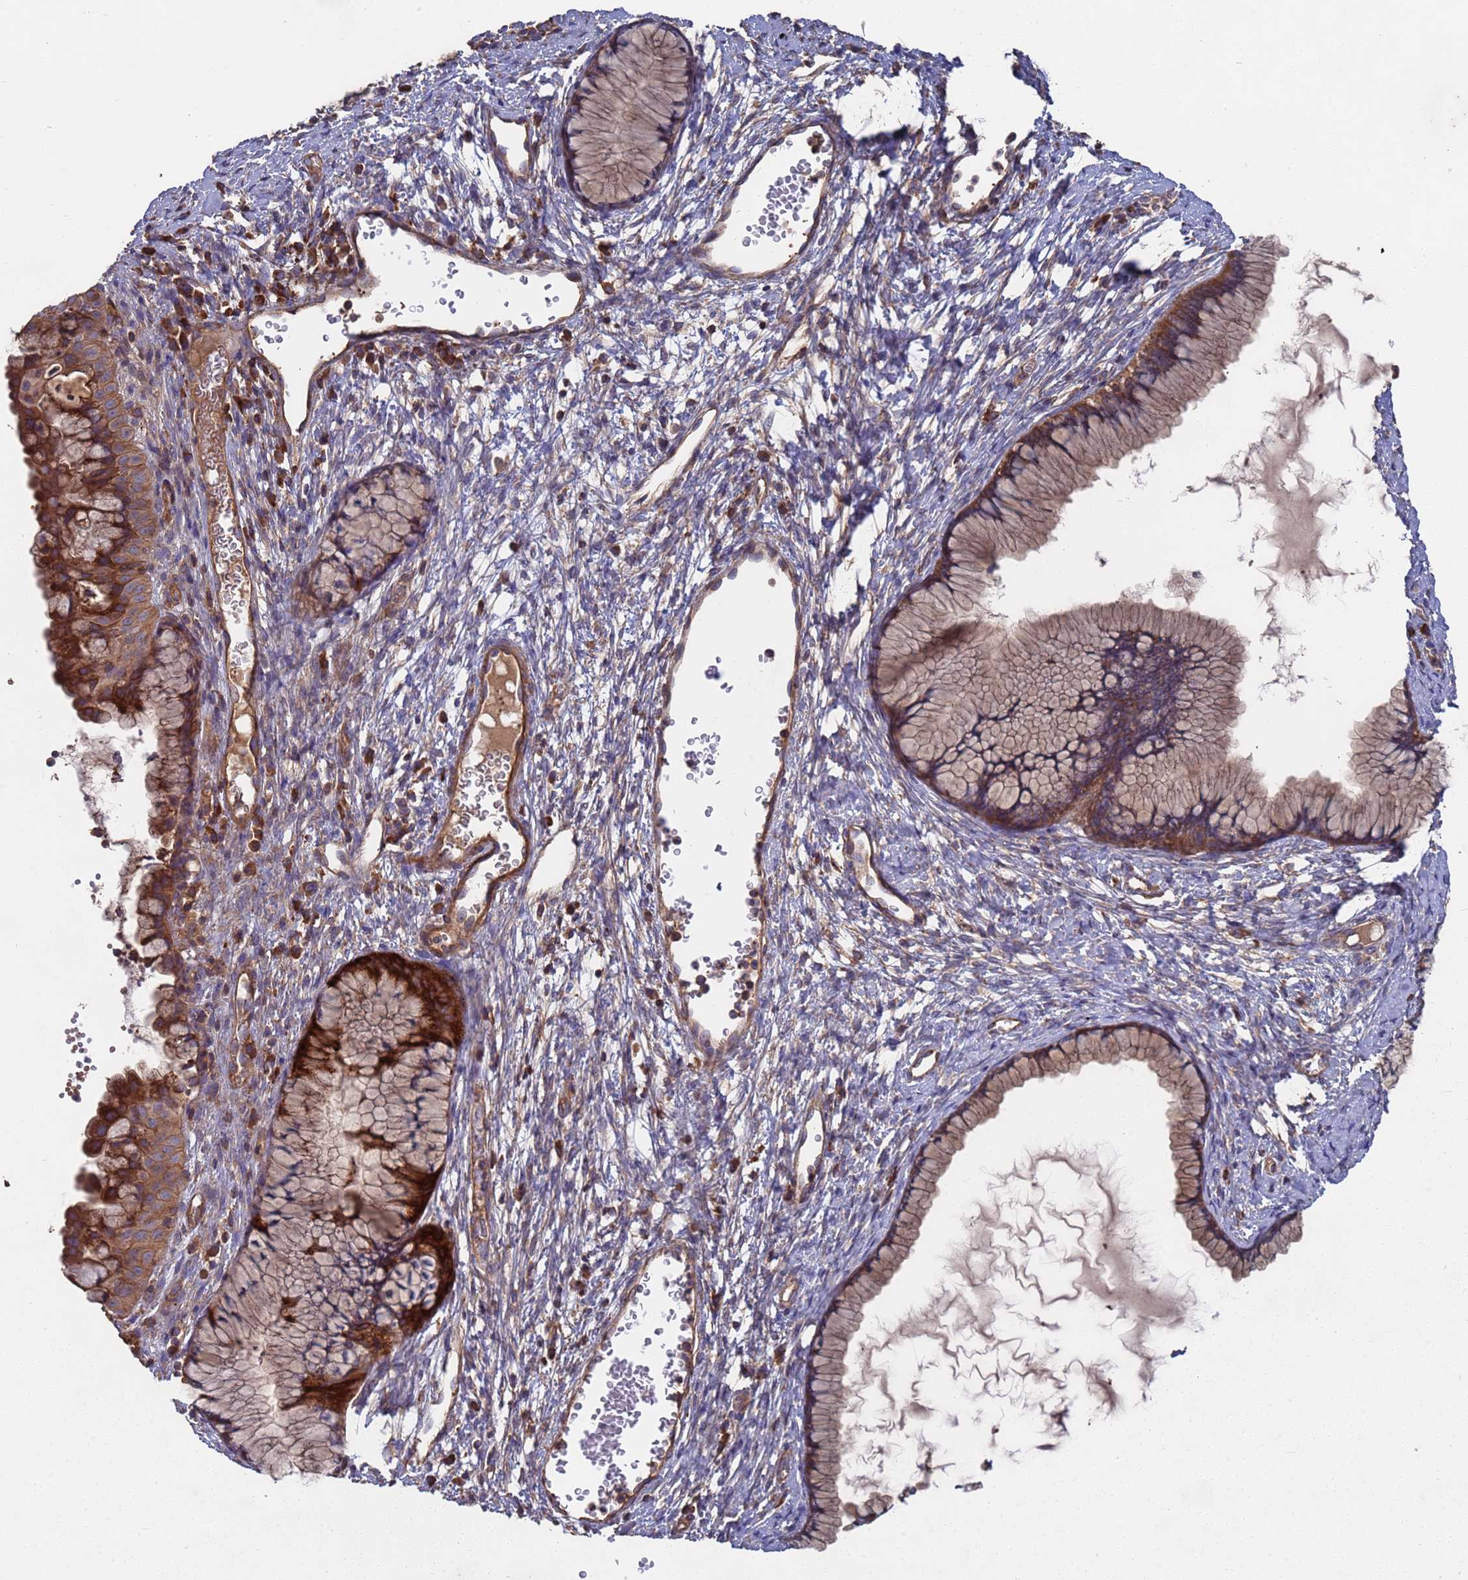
{"staining": {"intensity": "strong", "quantity": "25%-75%", "location": "cytoplasmic/membranous"}, "tissue": "cervix", "cell_type": "Glandular cells", "image_type": "normal", "snomed": [{"axis": "morphology", "description": "Normal tissue, NOS"}, {"axis": "topography", "description": "Cervix"}], "caption": "A photomicrograph of cervix stained for a protein demonstrates strong cytoplasmic/membranous brown staining in glandular cells.", "gene": "PYCR1", "patient": {"sex": "female", "age": 42}}